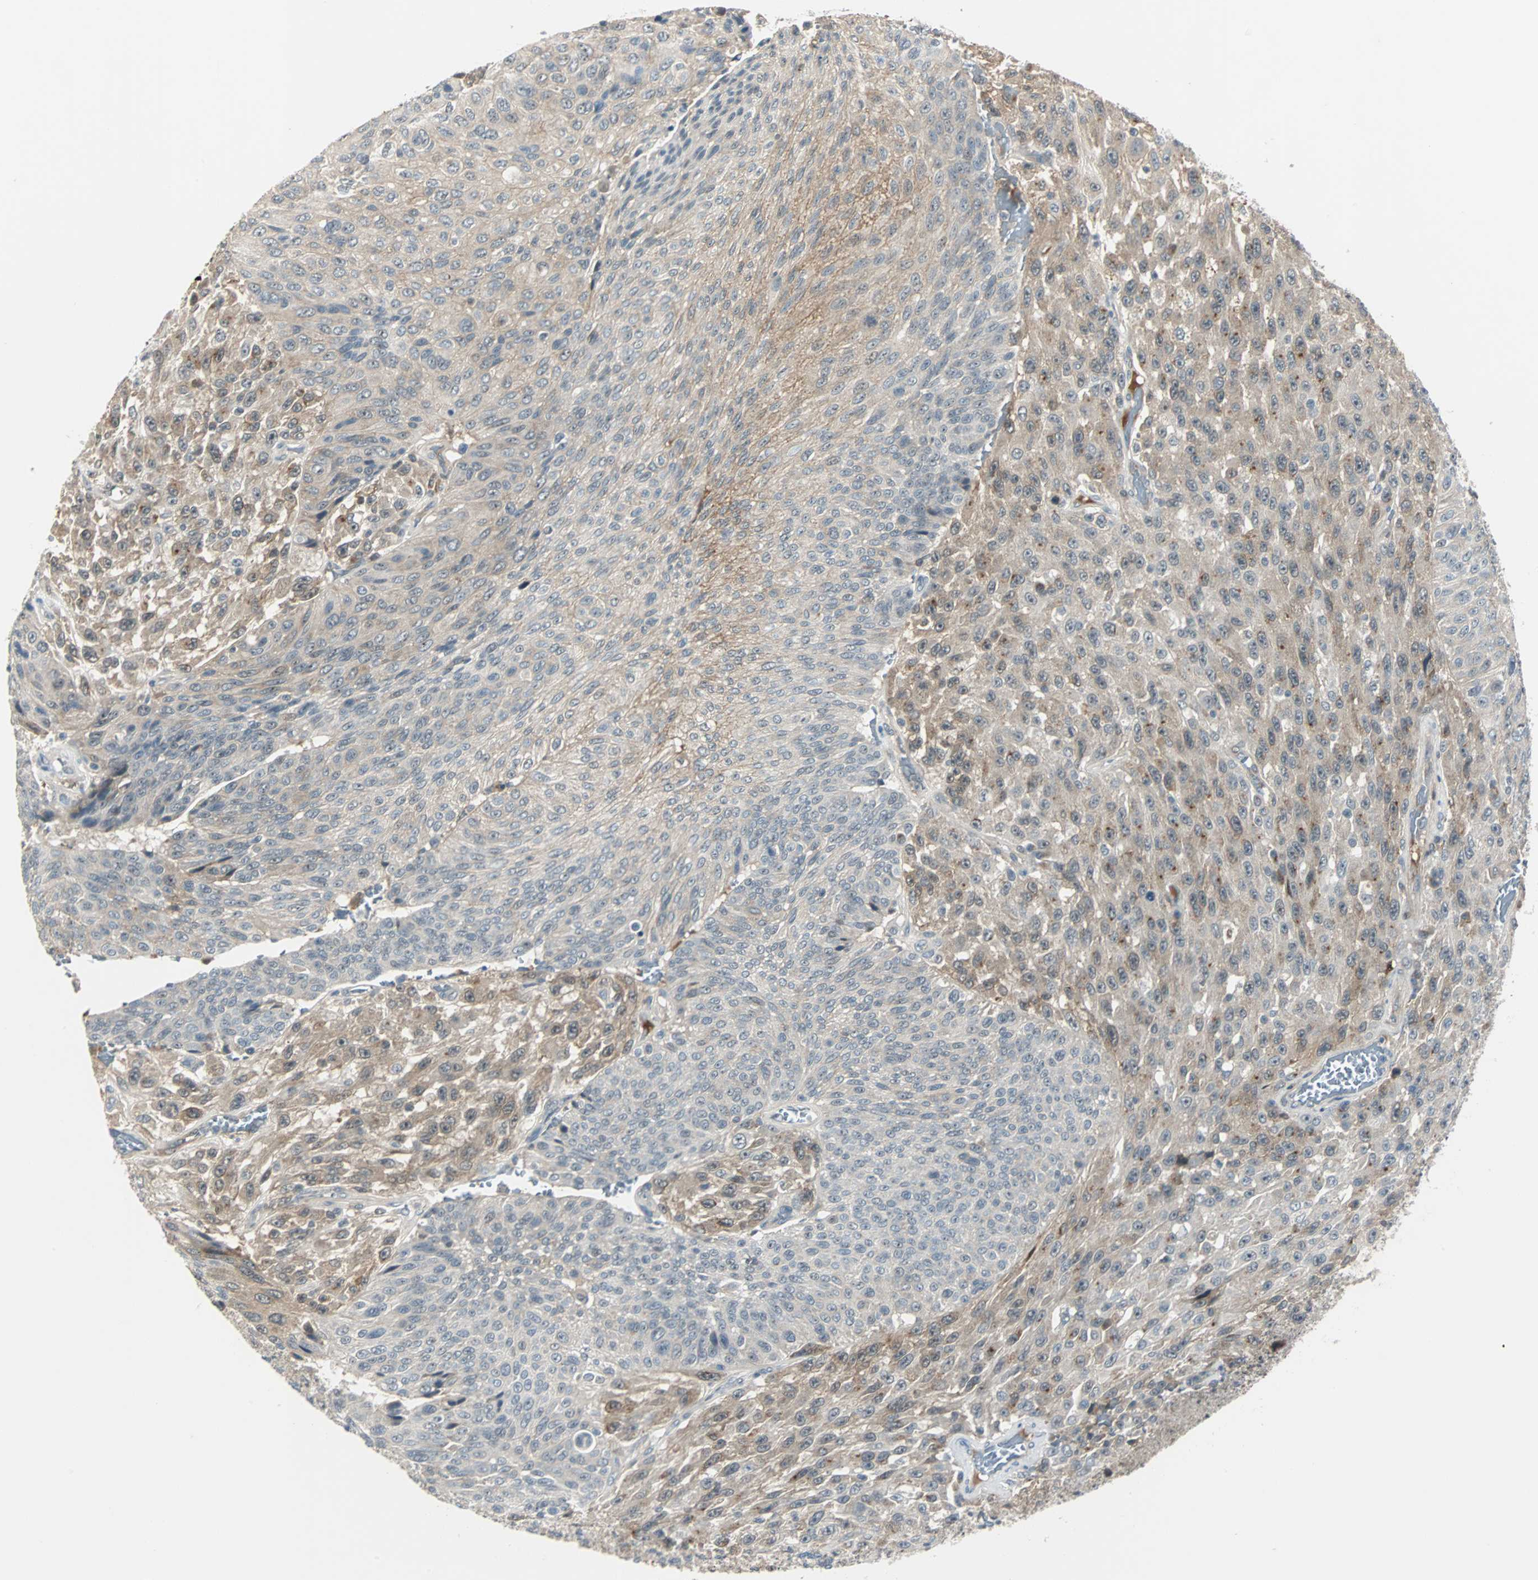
{"staining": {"intensity": "moderate", "quantity": "<25%", "location": "cytoplasmic/membranous"}, "tissue": "urothelial cancer", "cell_type": "Tumor cells", "image_type": "cancer", "snomed": [{"axis": "morphology", "description": "Urothelial carcinoma, High grade"}, {"axis": "topography", "description": "Urinary bladder"}], "caption": "There is low levels of moderate cytoplasmic/membranous expression in tumor cells of high-grade urothelial carcinoma, as demonstrated by immunohistochemical staining (brown color).", "gene": "FHL2", "patient": {"sex": "male", "age": 66}}